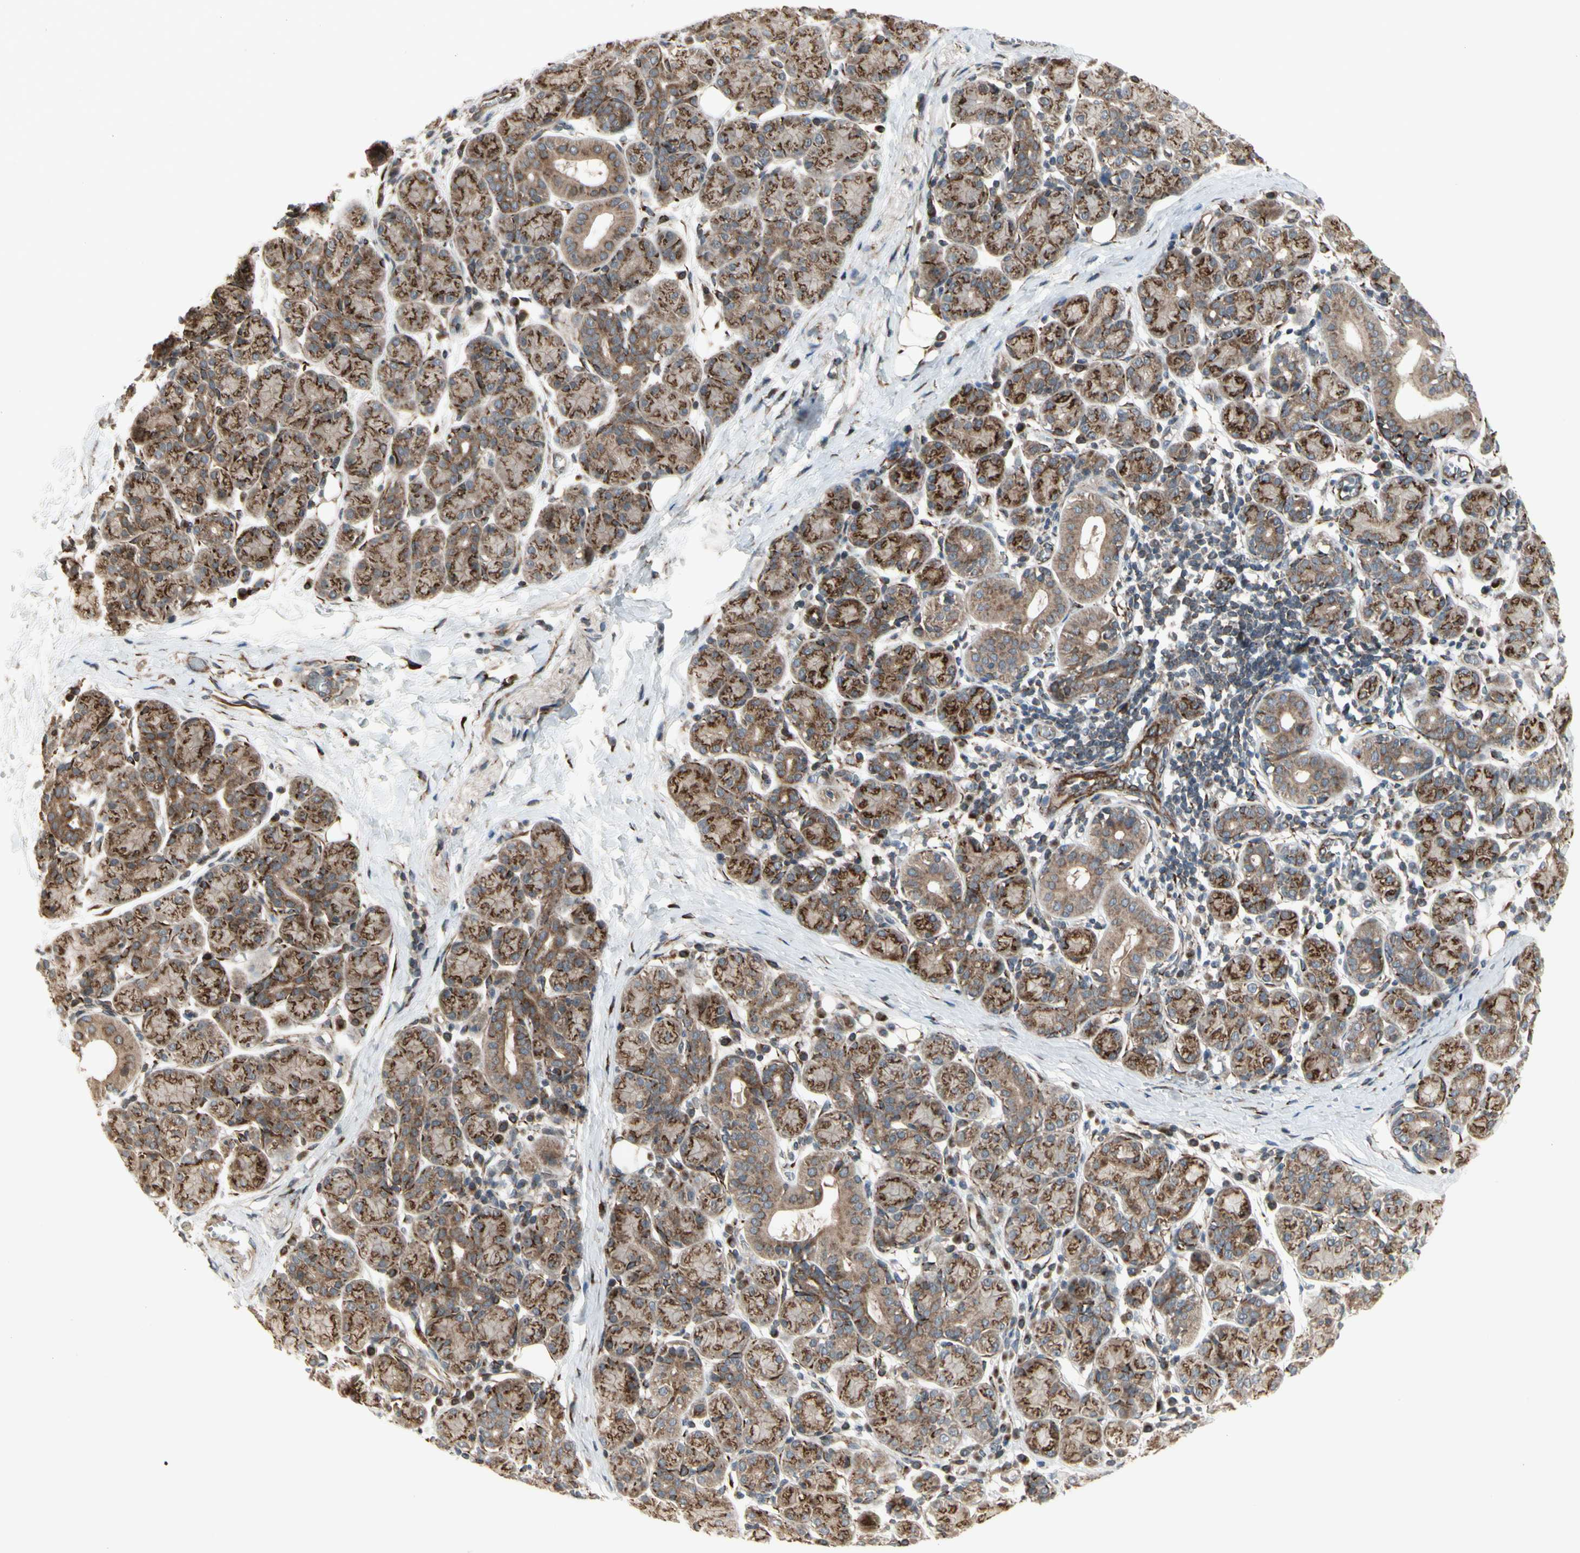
{"staining": {"intensity": "strong", "quantity": ">75%", "location": "cytoplasmic/membranous"}, "tissue": "salivary gland", "cell_type": "Glandular cells", "image_type": "normal", "snomed": [{"axis": "morphology", "description": "Normal tissue, NOS"}, {"axis": "morphology", "description": "Inflammation, NOS"}, {"axis": "topography", "description": "Lymph node"}, {"axis": "topography", "description": "Salivary gland"}], "caption": "Glandular cells reveal strong cytoplasmic/membranous positivity in about >75% of cells in benign salivary gland.", "gene": "SLC39A9", "patient": {"sex": "male", "age": 3}}